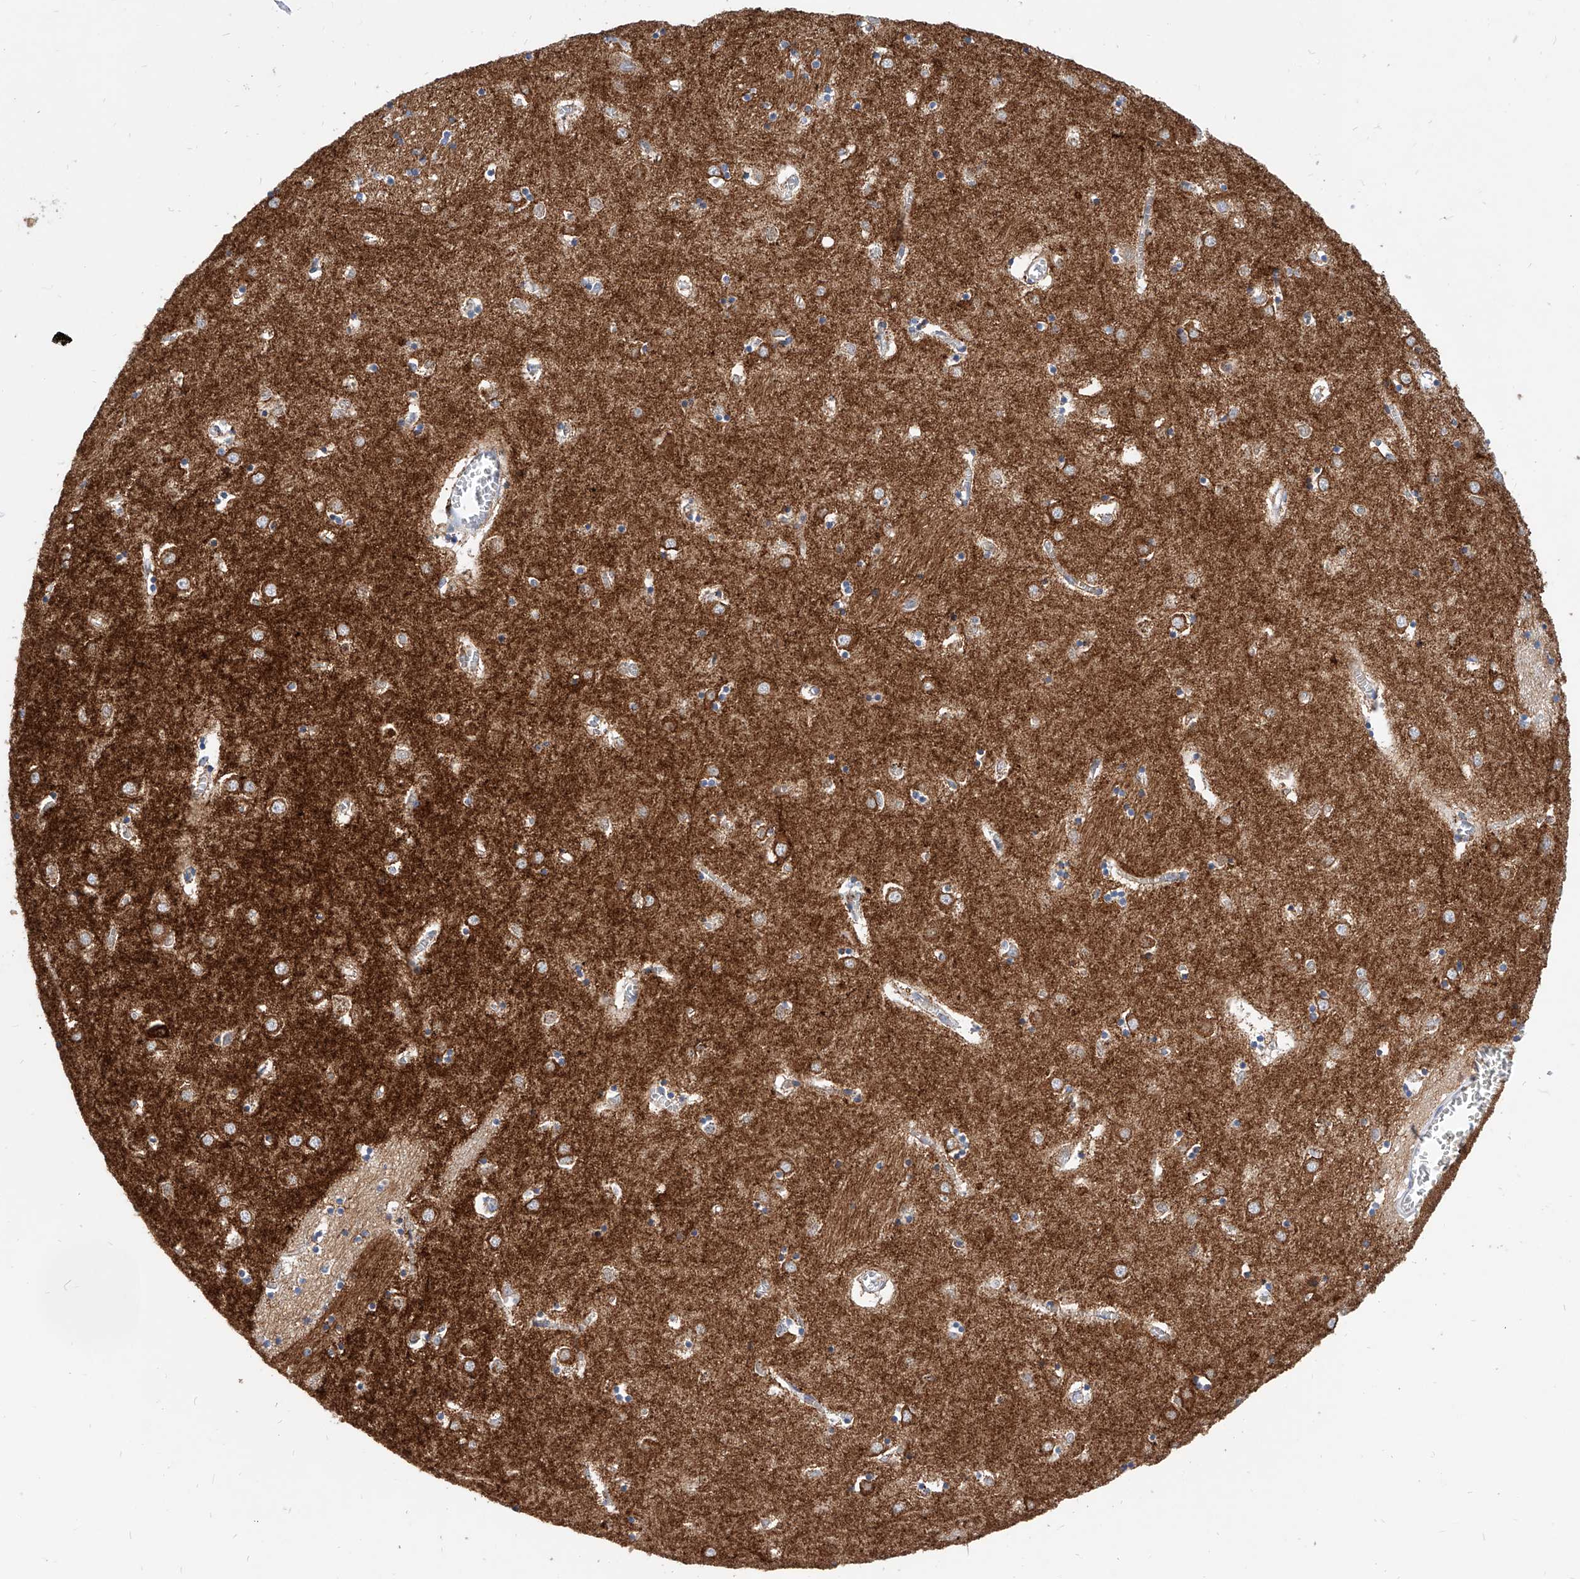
{"staining": {"intensity": "weak", "quantity": "25%-75%", "location": "cytoplasmic/membranous"}, "tissue": "caudate", "cell_type": "Glial cells", "image_type": "normal", "snomed": [{"axis": "morphology", "description": "Normal tissue, NOS"}, {"axis": "topography", "description": "Lateral ventricle wall"}], "caption": "High-power microscopy captured an IHC micrograph of normal caudate, revealing weak cytoplasmic/membranous expression in approximately 25%-75% of glial cells.", "gene": "CPNE5", "patient": {"sex": "male", "age": 70}}